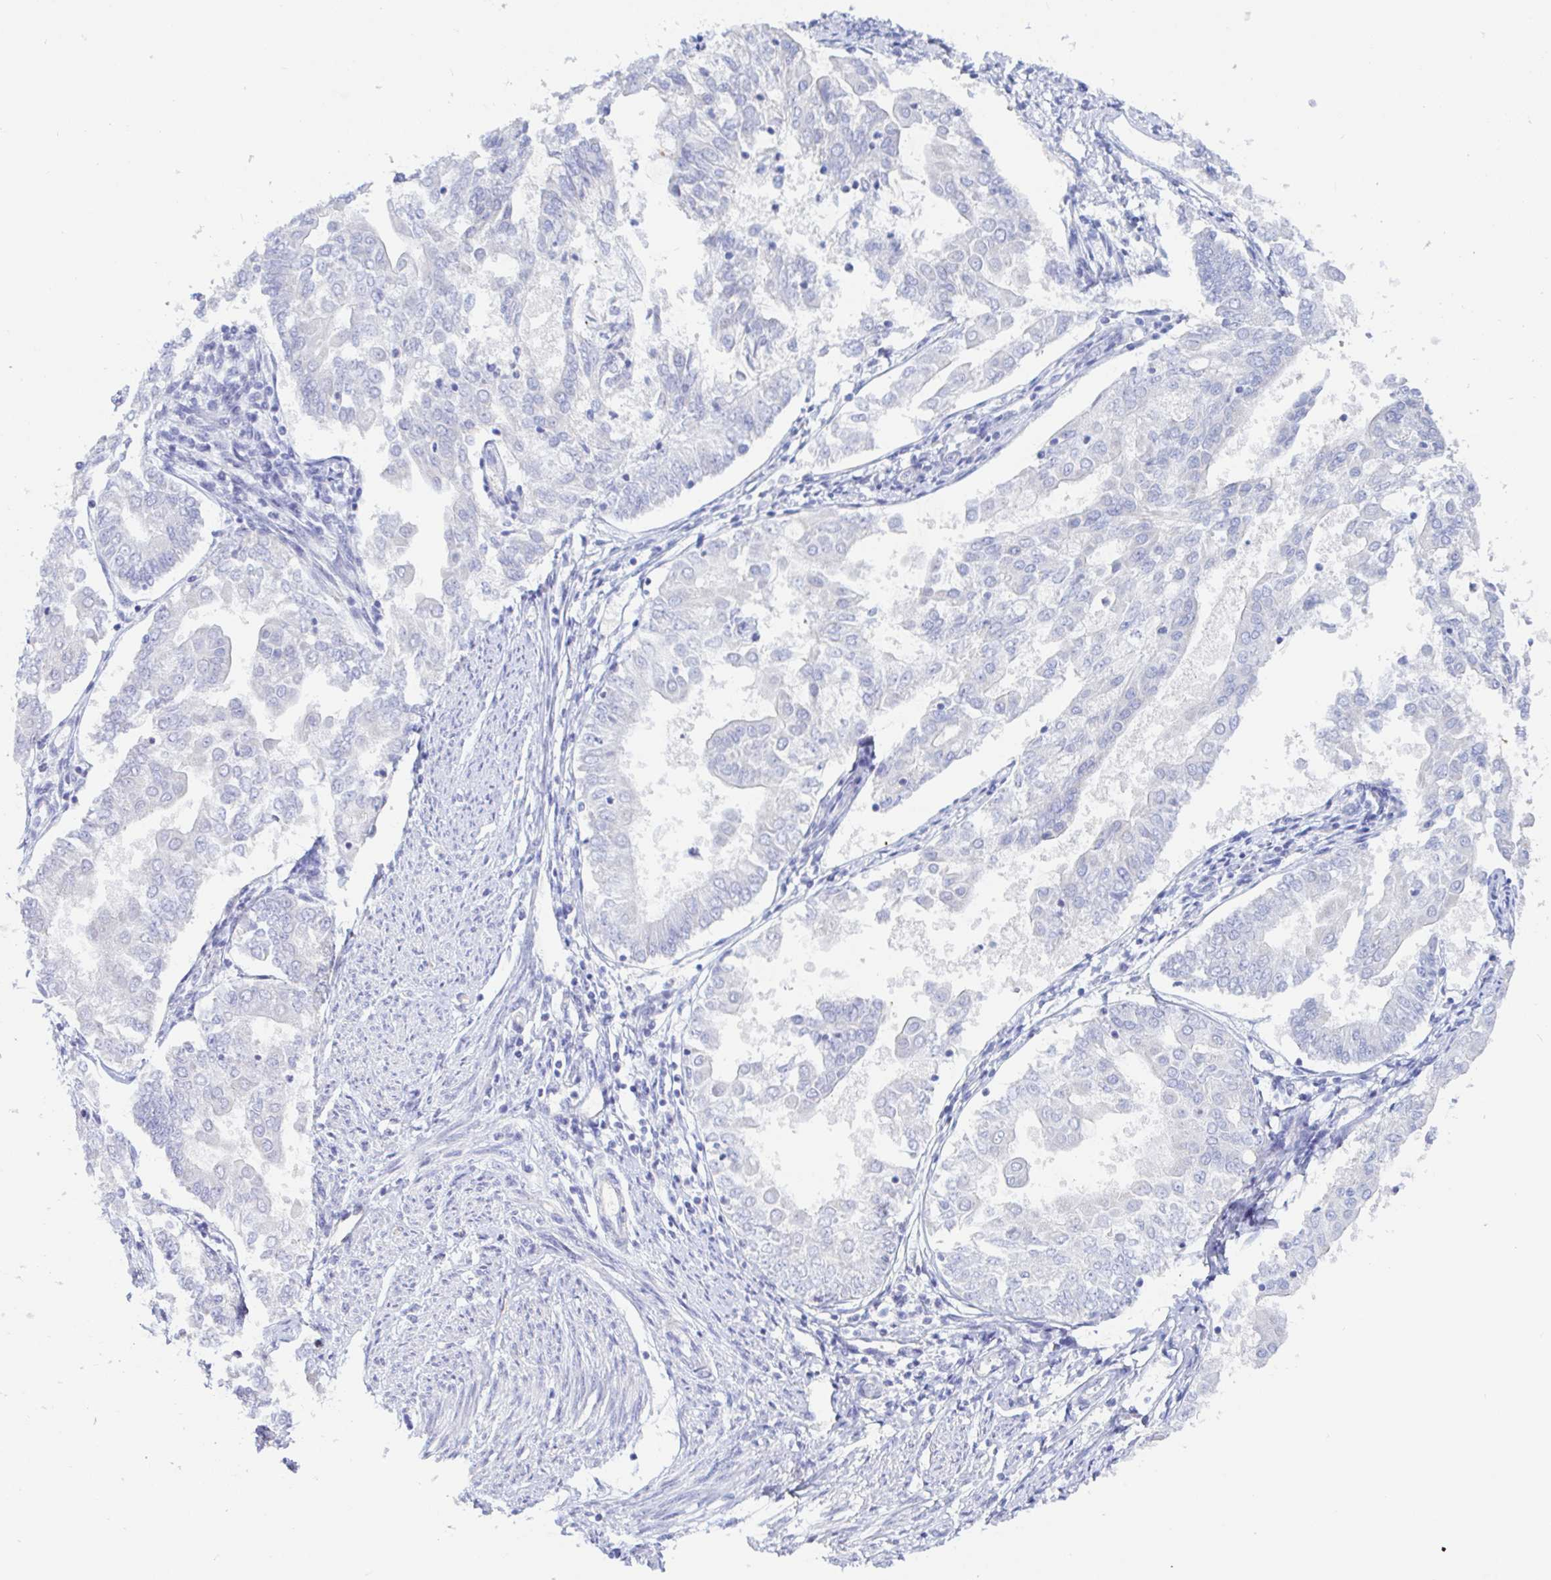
{"staining": {"intensity": "negative", "quantity": "none", "location": "none"}, "tissue": "endometrial cancer", "cell_type": "Tumor cells", "image_type": "cancer", "snomed": [{"axis": "morphology", "description": "Adenocarcinoma, NOS"}, {"axis": "topography", "description": "Endometrium"}], "caption": "Tumor cells show no significant protein expression in adenocarcinoma (endometrial).", "gene": "ARL4D", "patient": {"sex": "female", "age": 68}}